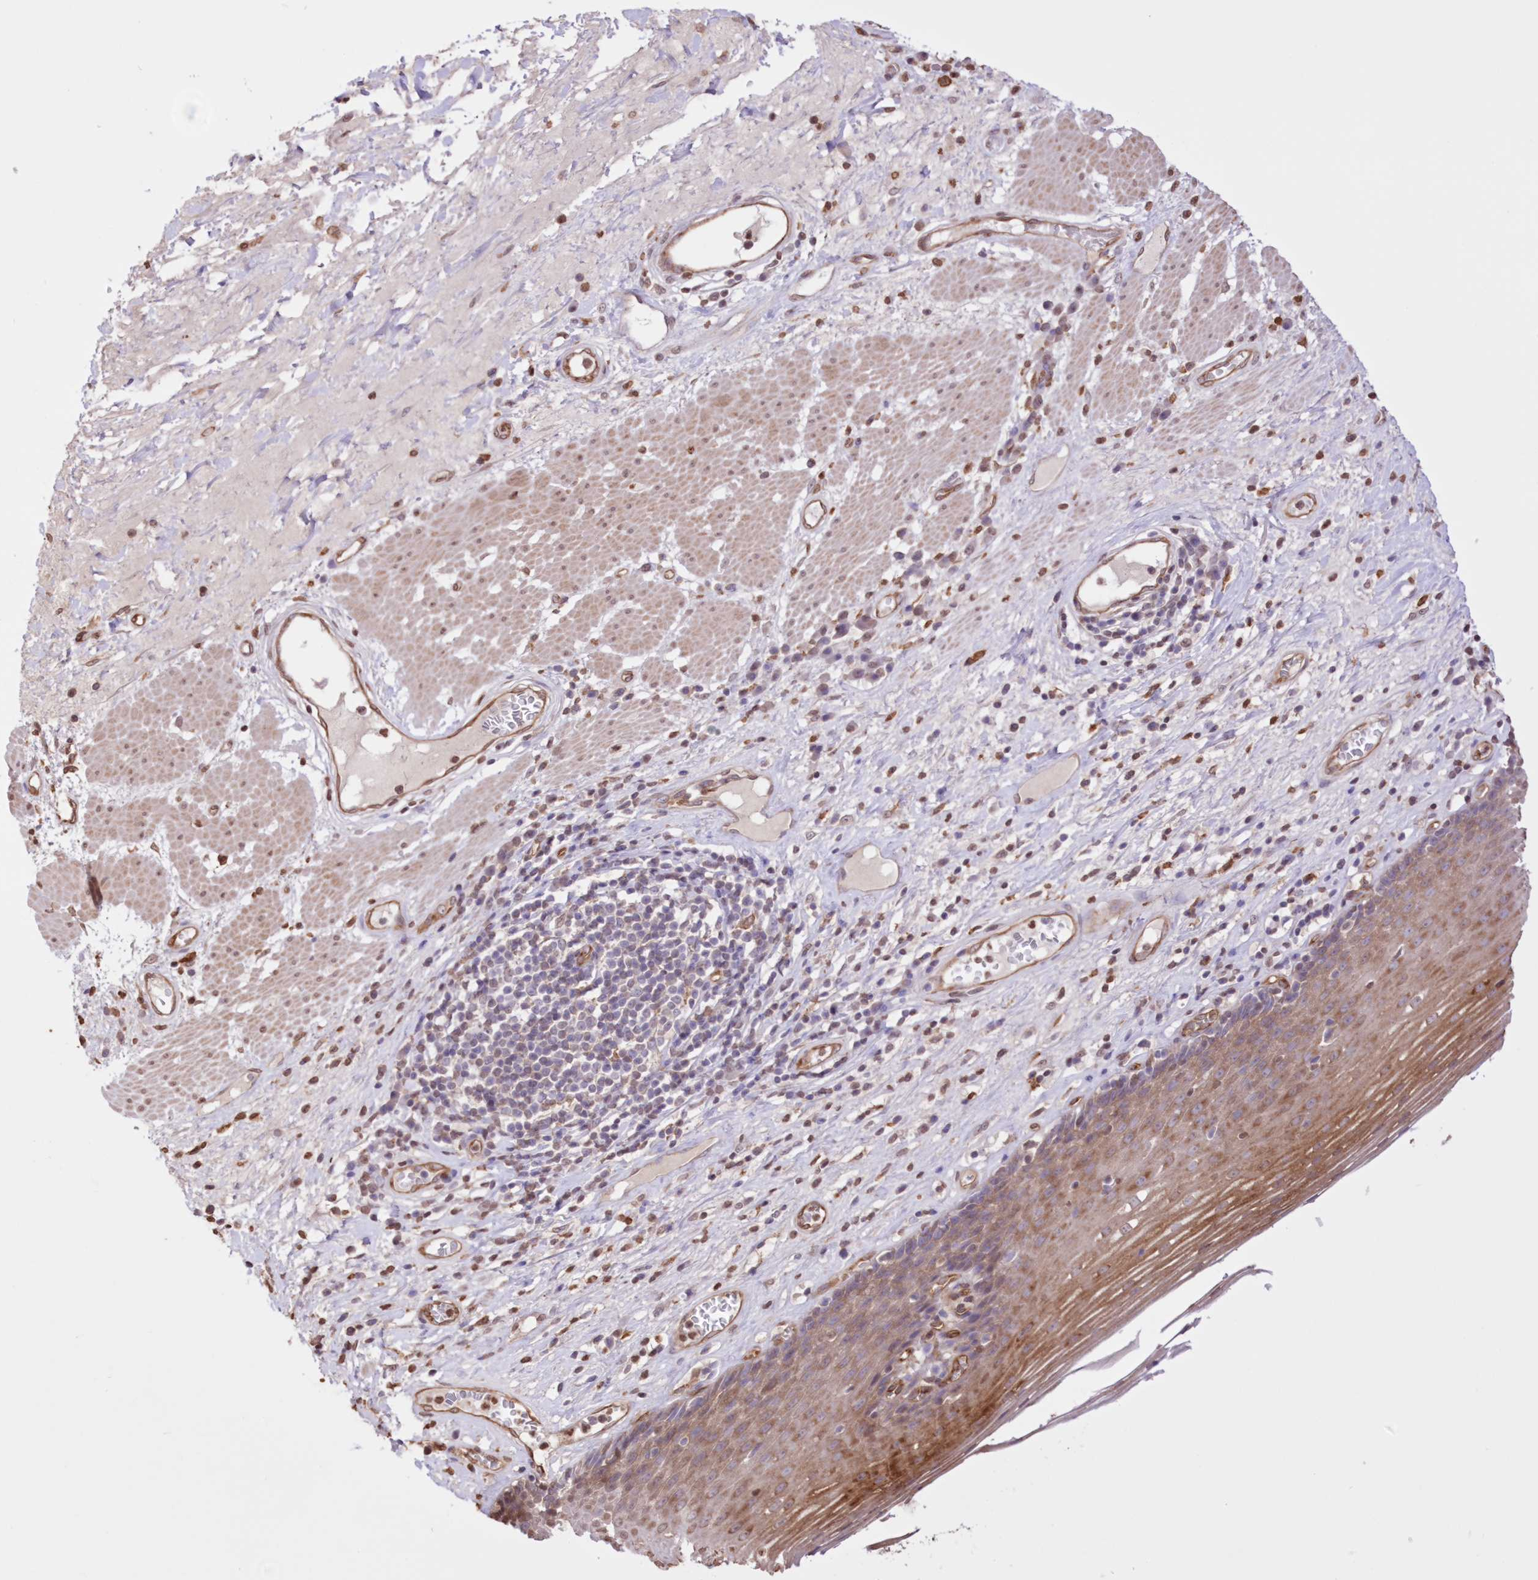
{"staining": {"intensity": "moderate", "quantity": ">75%", "location": "cytoplasmic/membranous,nuclear"}, "tissue": "esophagus", "cell_type": "Squamous epithelial cells", "image_type": "normal", "snomed": [{"axis": "morphology", "description": "Normal tissue, NOS"}, {"axis": "topography", "description": "Esophagus"}], "caption": "A brown stain shows moderate cytoplasmic/membranous,nuclear positivity of a protein in squamous epithelial cells of unremarkable esophagus. (DAB (3,3'-diaminobenzidine) IHC, brown staining for protein, blue staining for nuclei).", "gene": "FCHO2", "patient": {"sex": "male", "age": 62}}